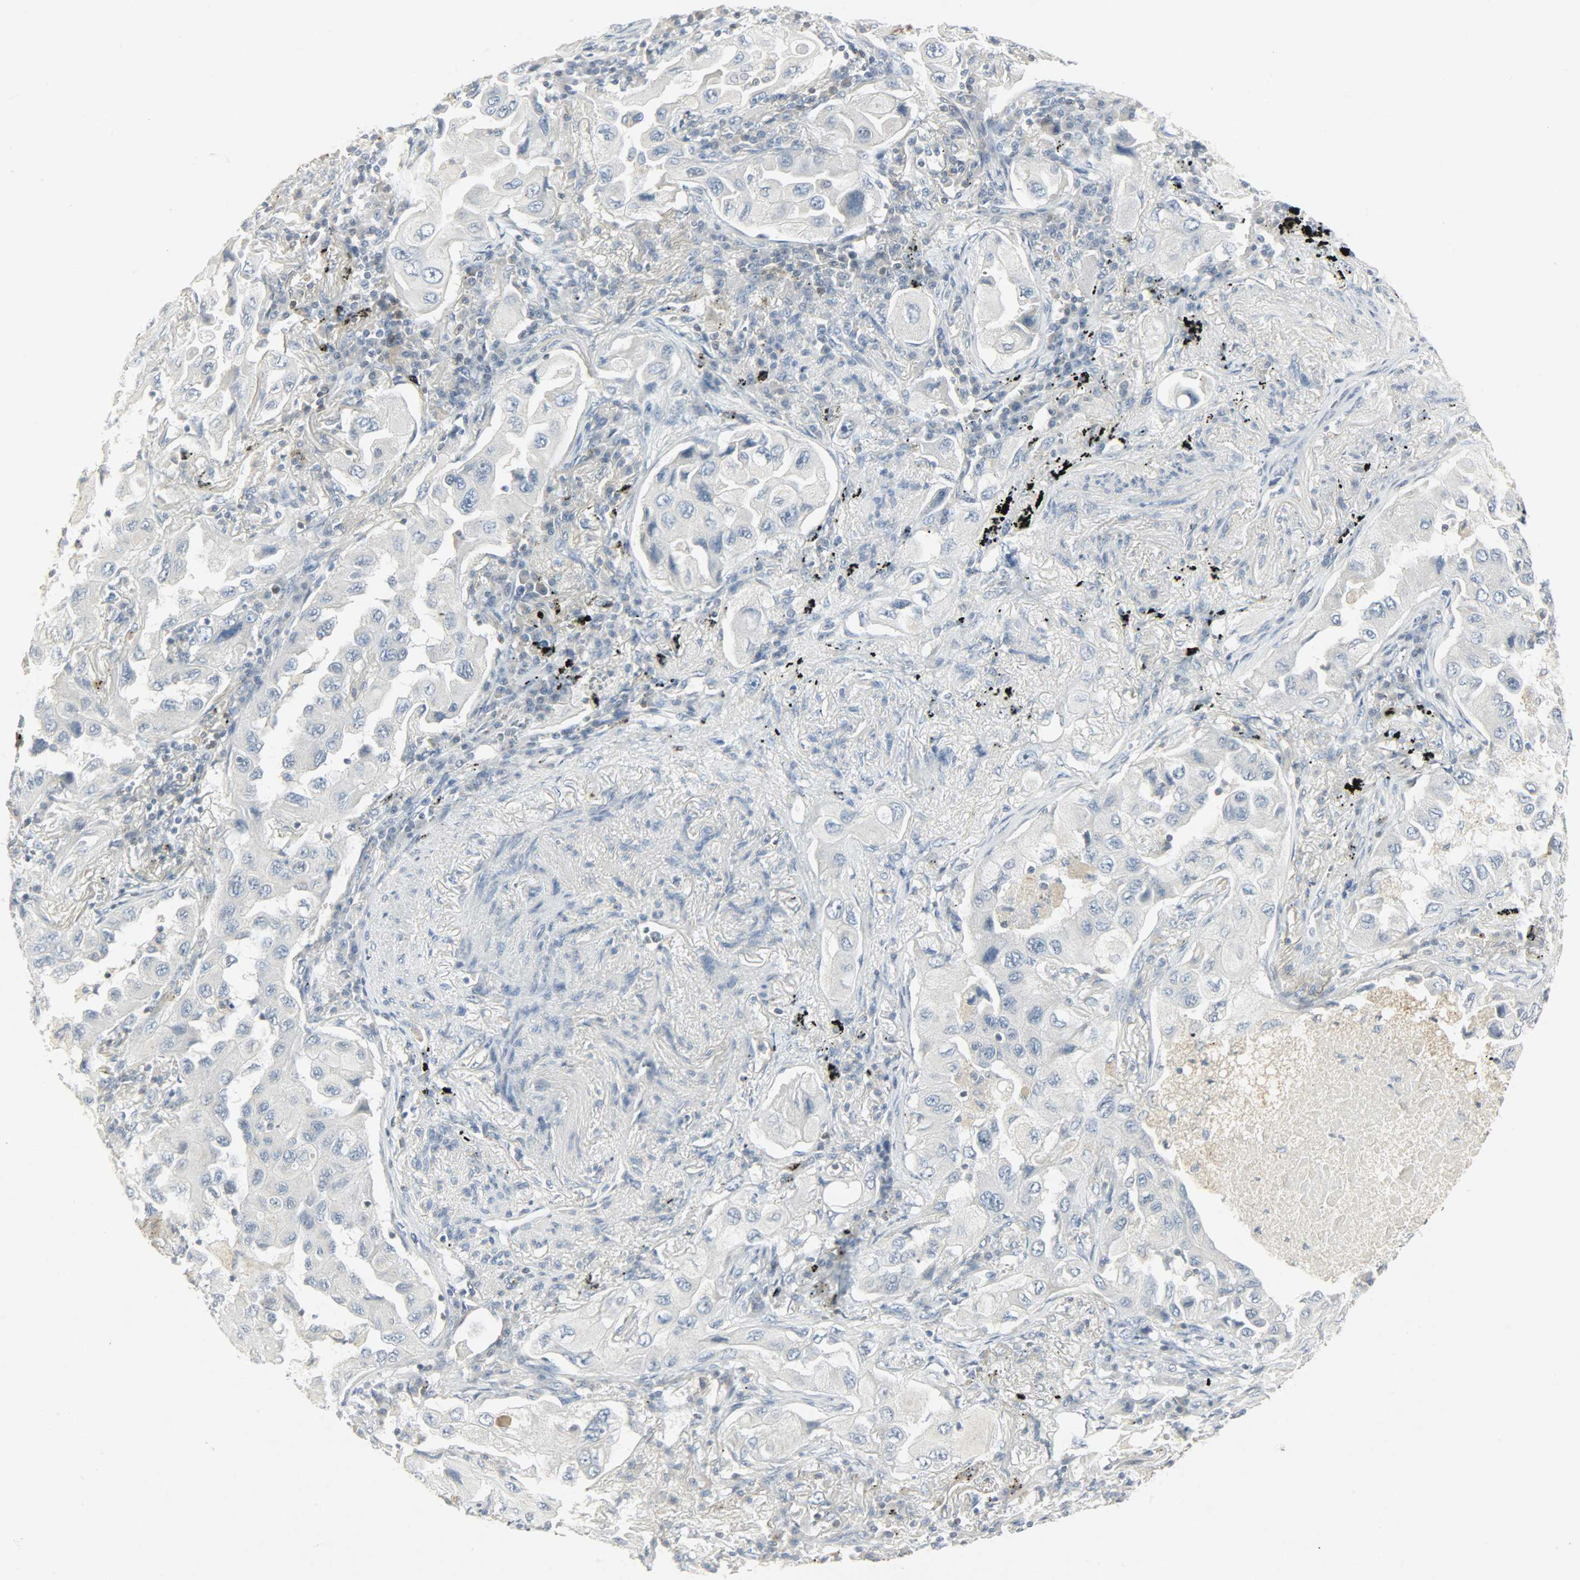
{"staining": {"intensity": "negative", "quantity": "none", "location": "none"}, "tissue": "lung cancer", "cell_type": "Tumor cells", "image_type": "cancer", "snomed": [{"axis": "morphology", "description": "Adenocarcinoma, NOS"}, {"axis": "topography", "description": "Lung"}], "caption": "An immunohistochemistry histopathology image of lung cancer is shown. There is no staining in tumor cells of lung cancer.", "gene": "CAMK4", "patient": {"sex": "female", "age": 65}}